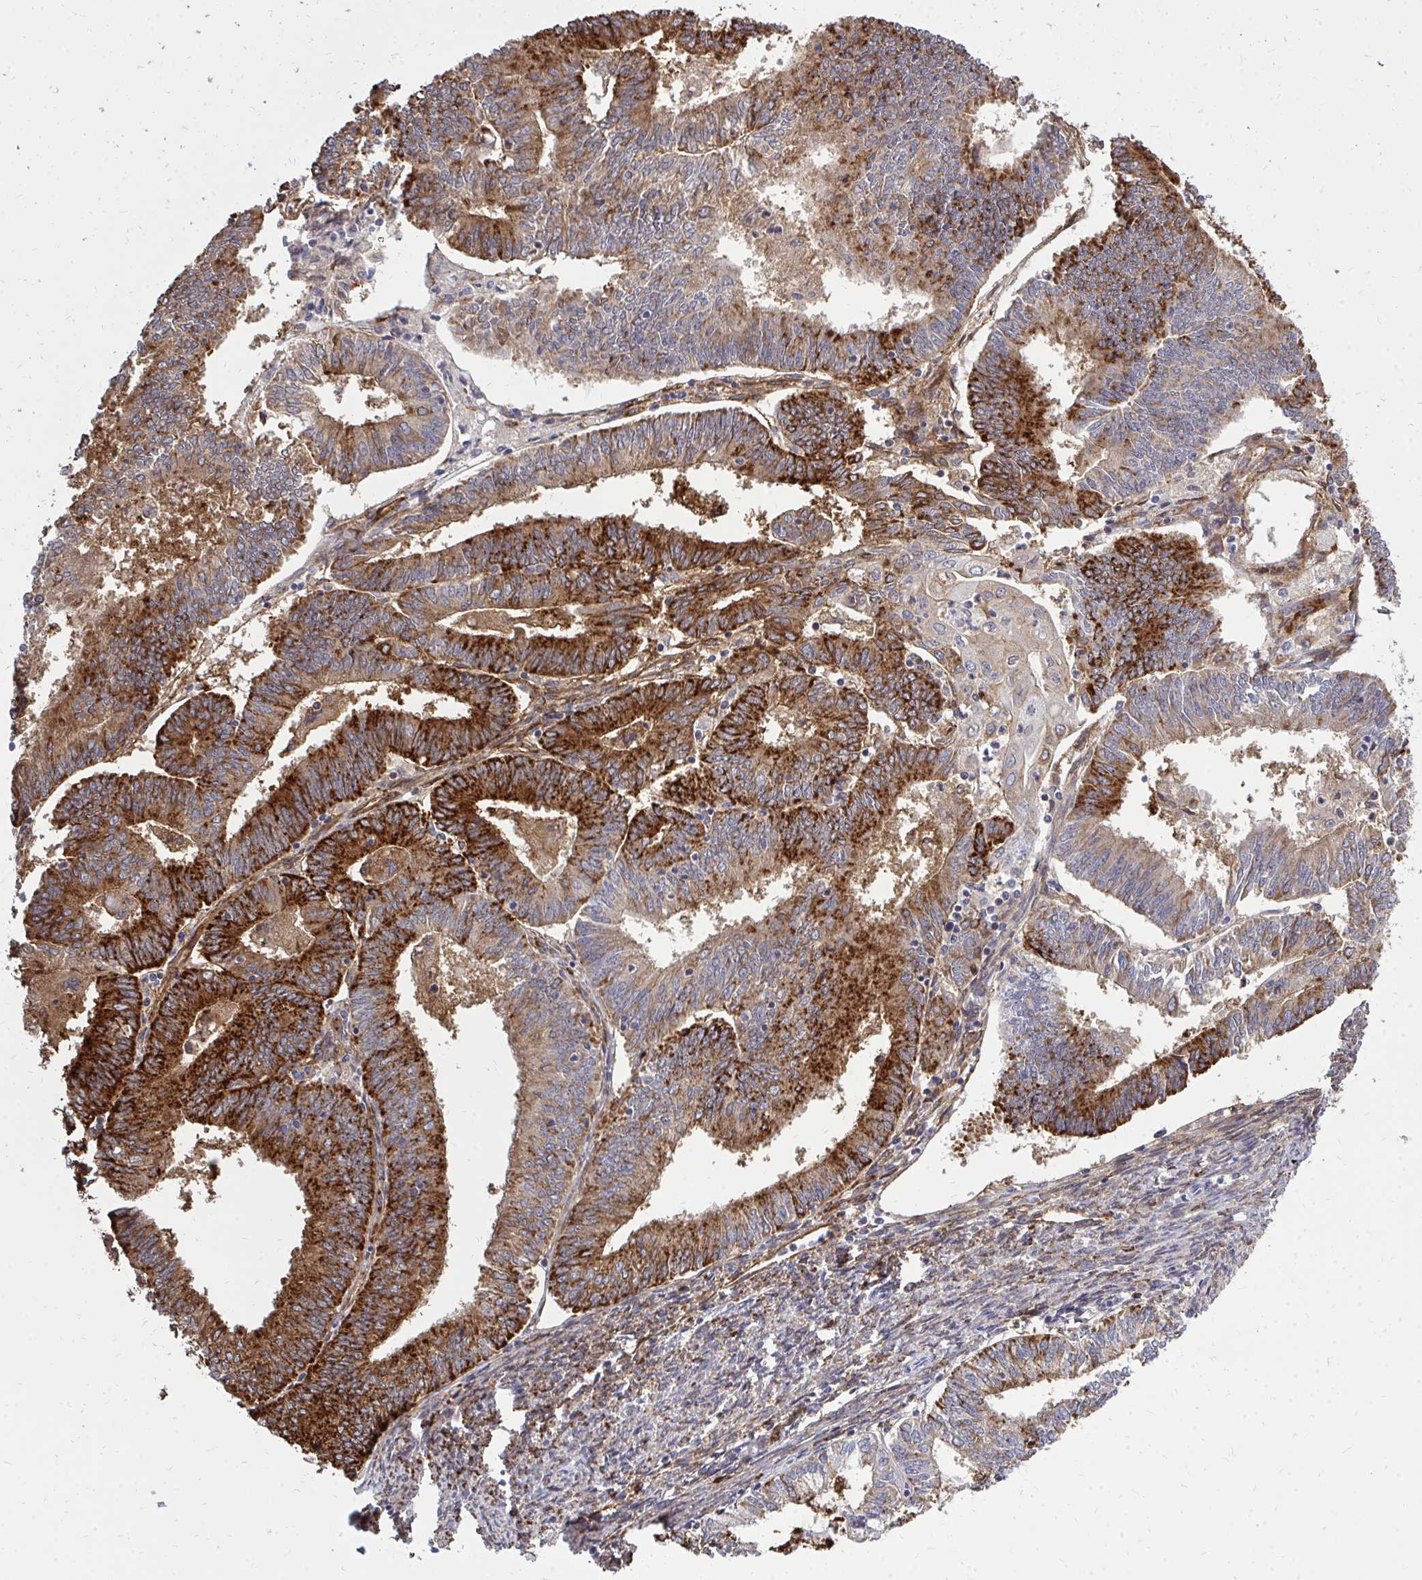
{"staining": {"intensity": "strong", "quantity": "25%-75%", "location": "cytoplasmic/membranous"}, "tissue": "endometrial cancer", "cell_type": "Tumor cells", "image_type": "cancer", "snomed": [{"axis": "morphology", "description": "Adenocarcinoma, NOS"}, {"axis": "topography", "description": "Endometrium"}], "caption": "Immunohistochemical staining of endometrial cancer reveals high levels of strong cytoplasmic/membranous protein staining in about 25%-75% of tumor cells. (DAB IHC, brown staining for protein, blue staining for nuclei).", "gene": "MARCKSL1", "patient": {"sex": "female", "age": 61}}